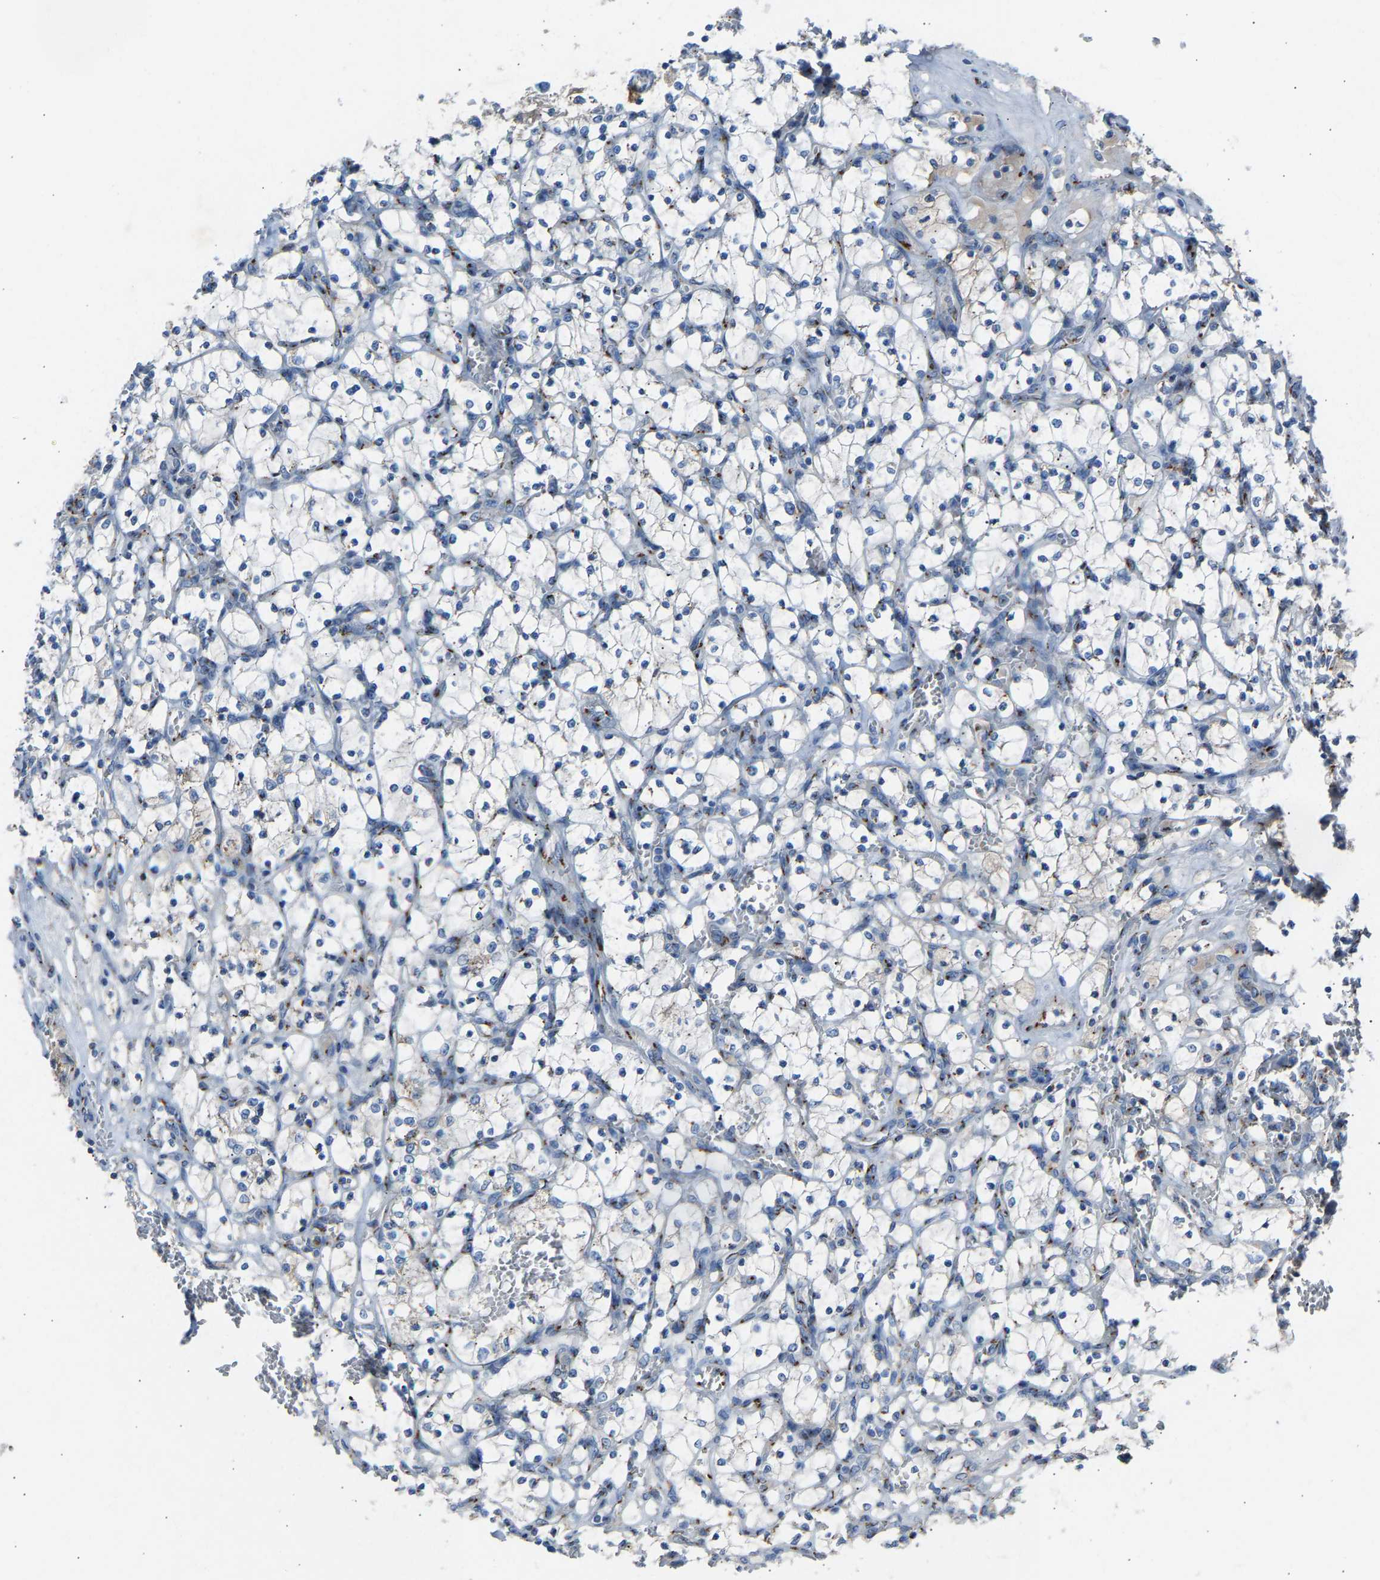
{"staining": {"intensity": "moderate", "quantity": "<25%", "location": "cytoplasmic/membranous"}, "tissue": "renal cancer", "cell_type": "Tumor cells", "image_type": "cancer", "snomed": [{"axis": "morphology", "description": "Adenocarcinoma, NOS"}, {"axis": "topography", "description": "Kidney"}], "caption": "Renal cancer (adenocarcinoma) stained for a protein (brown) demonstrates moderate cytoplasmic/membranous positive expression in approximately <25% of tumor cells.", "gene": "CYREN", "patient": {"sex": "female", "age": 69}}